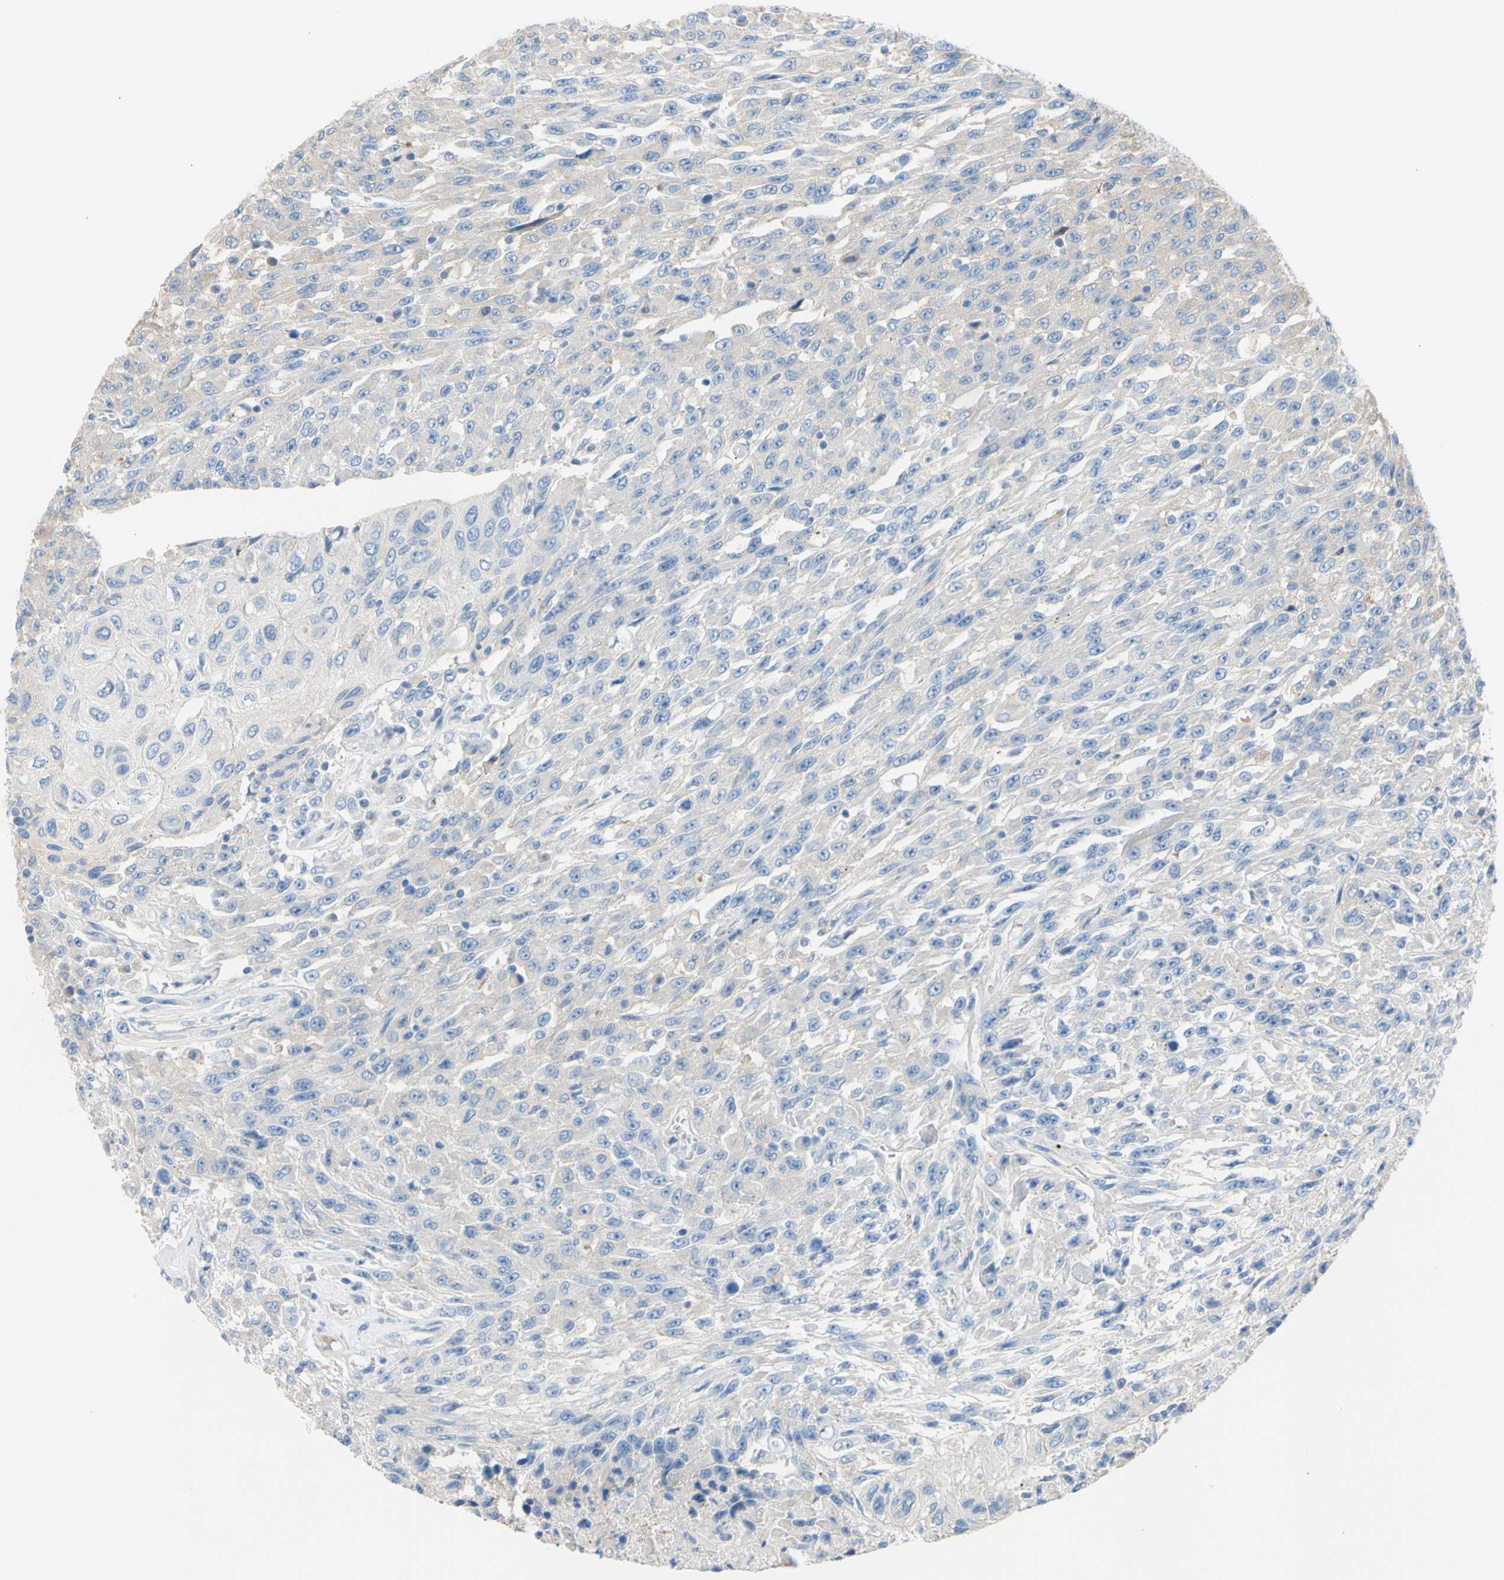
{"staining": {"intensity": "negative", "quantity": "none", "location": "none"}, "tissue": "urothelial cancer", "cell_type": "Tumor cells", "image_type": "cancer", "snomed": [{"axis": "morphology", "description": "Urothelial carcinoma, High grade"}, {"axis": "topography", "description": "Urinary bladder"}], "caption": "Urothelial carcinoma (high-grade) stained for a protein using immunohistochemistry (IHC) reveals no expression tumor cells.", "gene": "TMEM59L", "patient": {"sex": "male", "age": 66}}